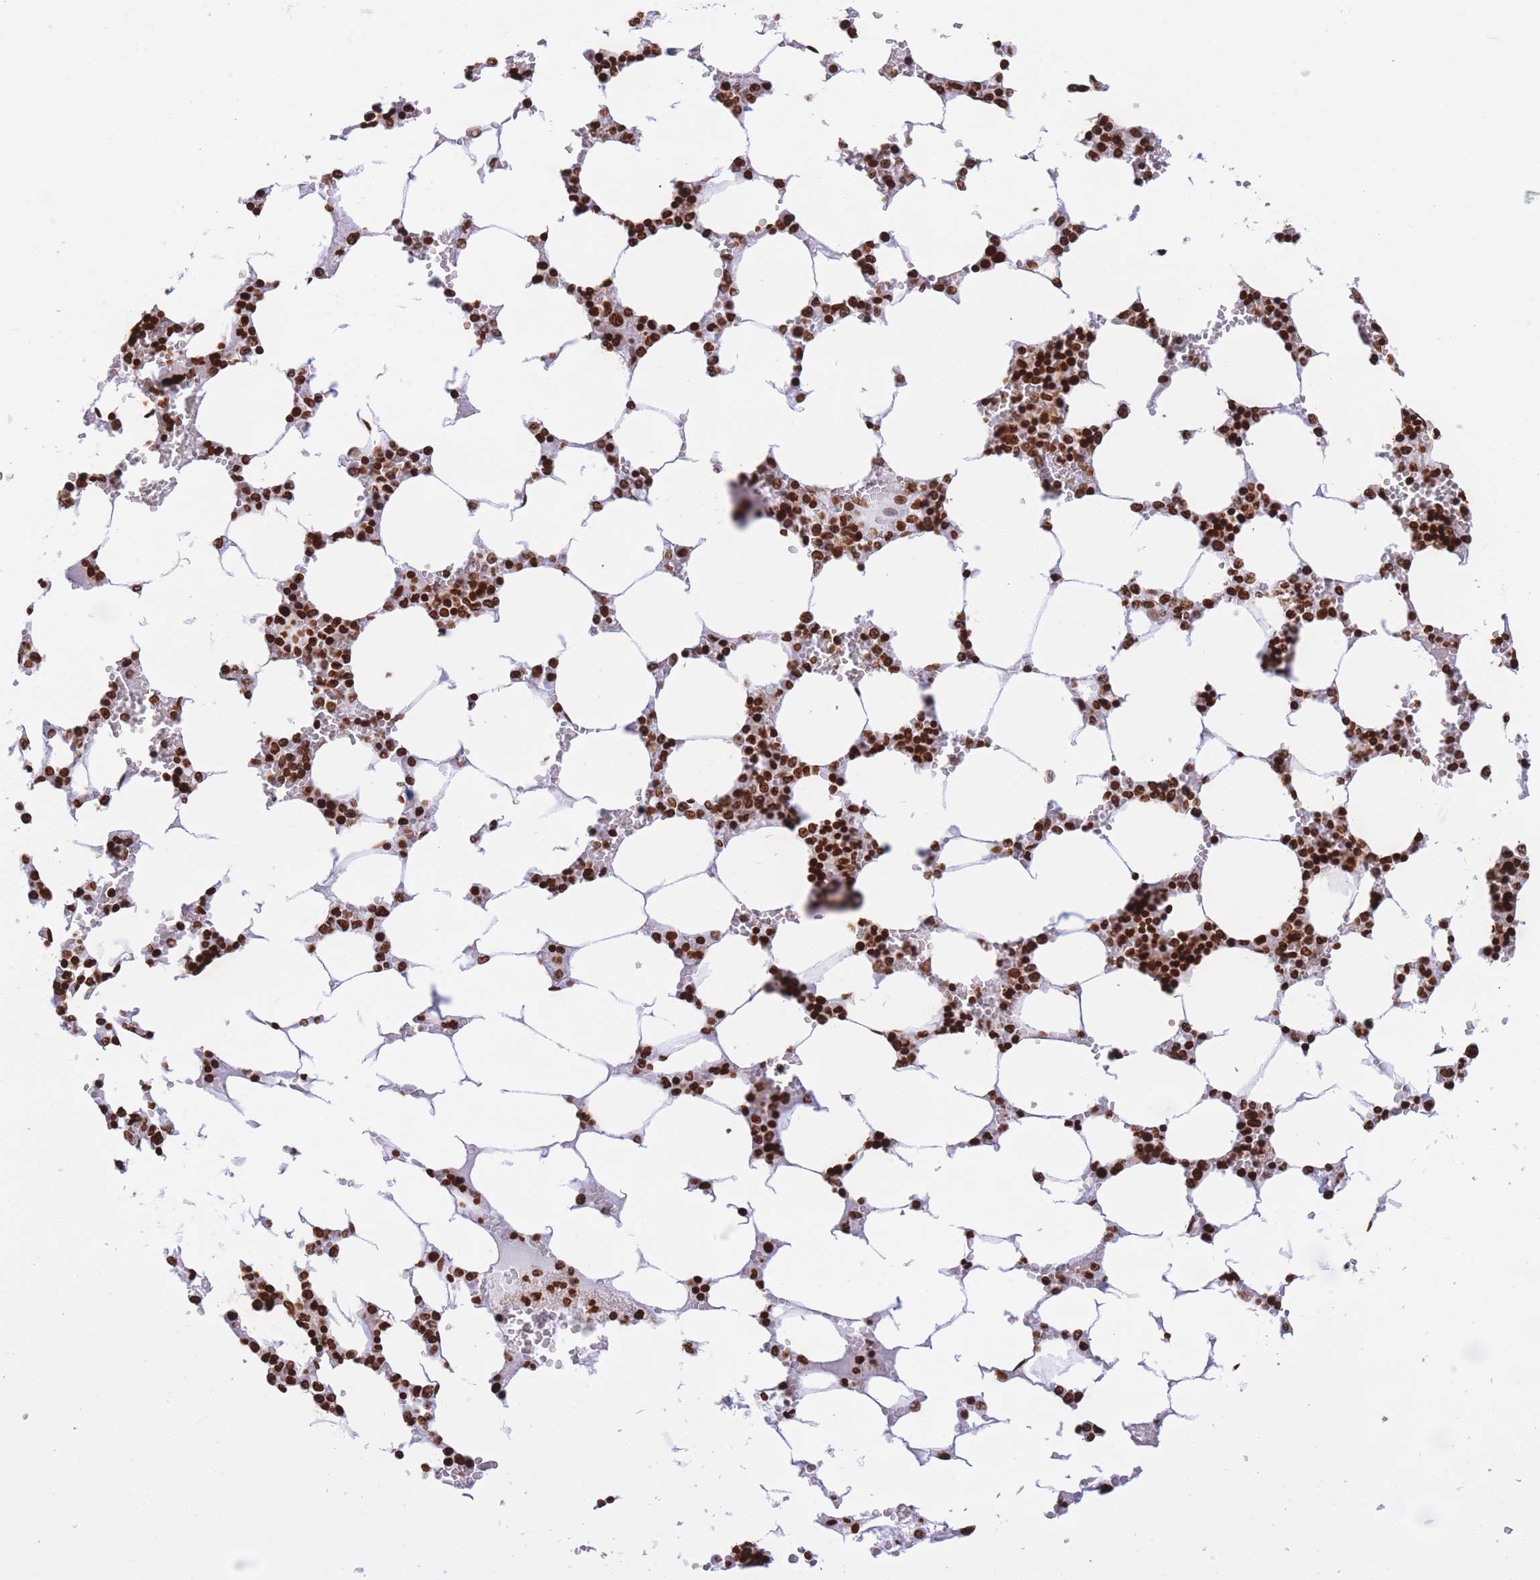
{"staining": {"intensity": "strong", "quantity": ">75%", "location": "nuclear"}, "tissue": "bone marrow", "cell_type": "Hematopoietic cells", "image_type": "normal", "snomed": [{"axis": "morphology", "description": "Normal tissue, NOS"}, {"axis": "topography", "description": "Bone marrow"}], "caption": "IHC of benign bone marrow reveals high levels of strong nuclear positivity in about >75% of hematopoietic cells. The protein is stained brown, and the nuclei are stained in blue (DAB (3,3'-diaminobenzidine) IHC with brightfield microscopy, high magnification).", "gene": "H2BC10", "patient": {"sex": "male", "age": 64}}